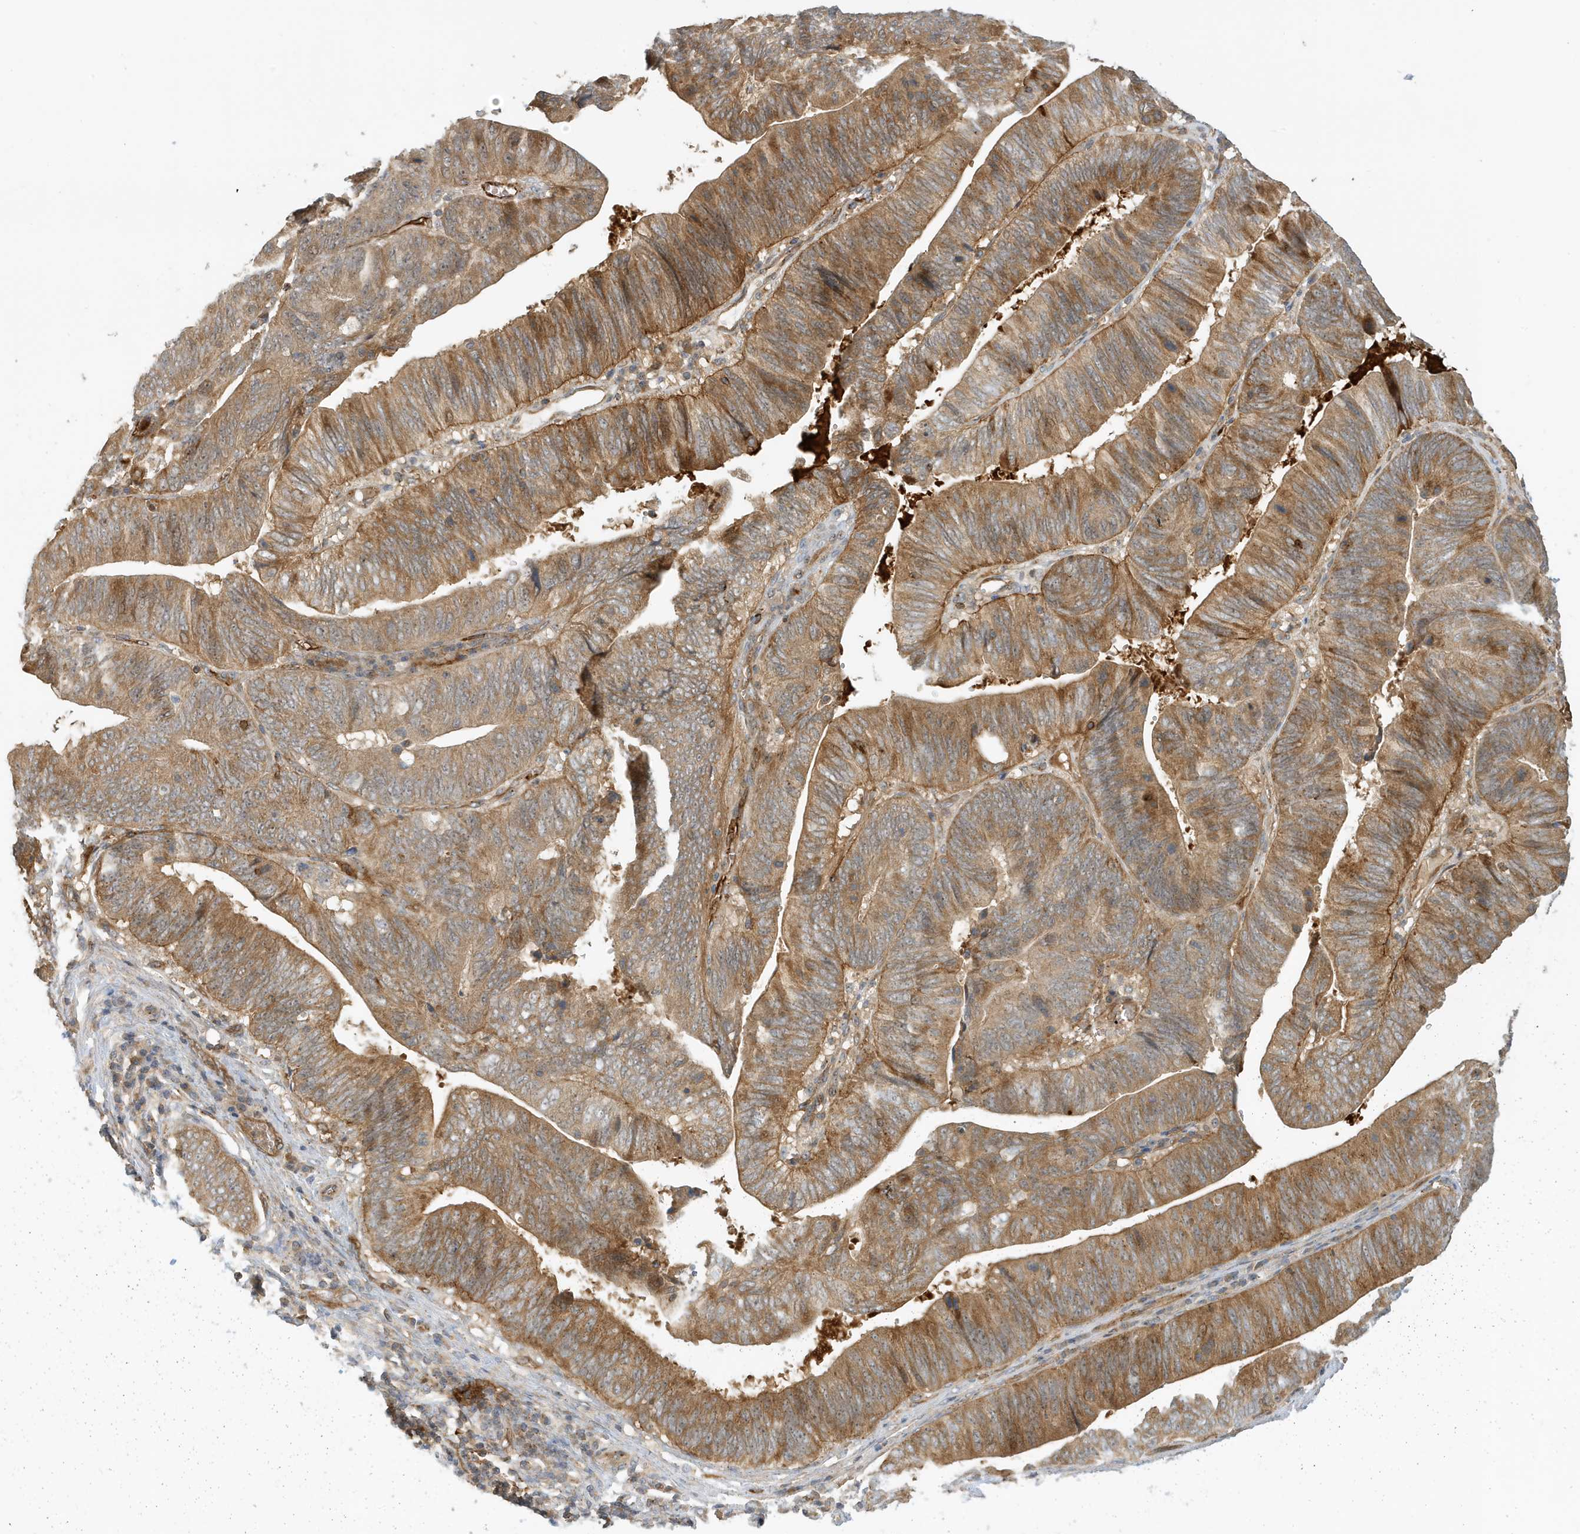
{"staining": {"intensity": "moderate", "quantity": ">75%", "location": "cytoplasmic/membranous"}, "tissue": "pancreatic cancer", "cell_type": "Tumor cells", "image_type": "cancer", "snomed": [{"axis": "morphology", "description": "Adenocarcinoma, NOS"}, {"axis": "topography", "description": "Pancreas"}], "caption": "Tumor cells exhibit medium levels of moderate cytoplasmic/membranous expression in about >75% of cells in human pancreatic cancer (adenocarcinoma).", "gene": "FYCO1", "patient": {"sex": "male", "age": 63}}